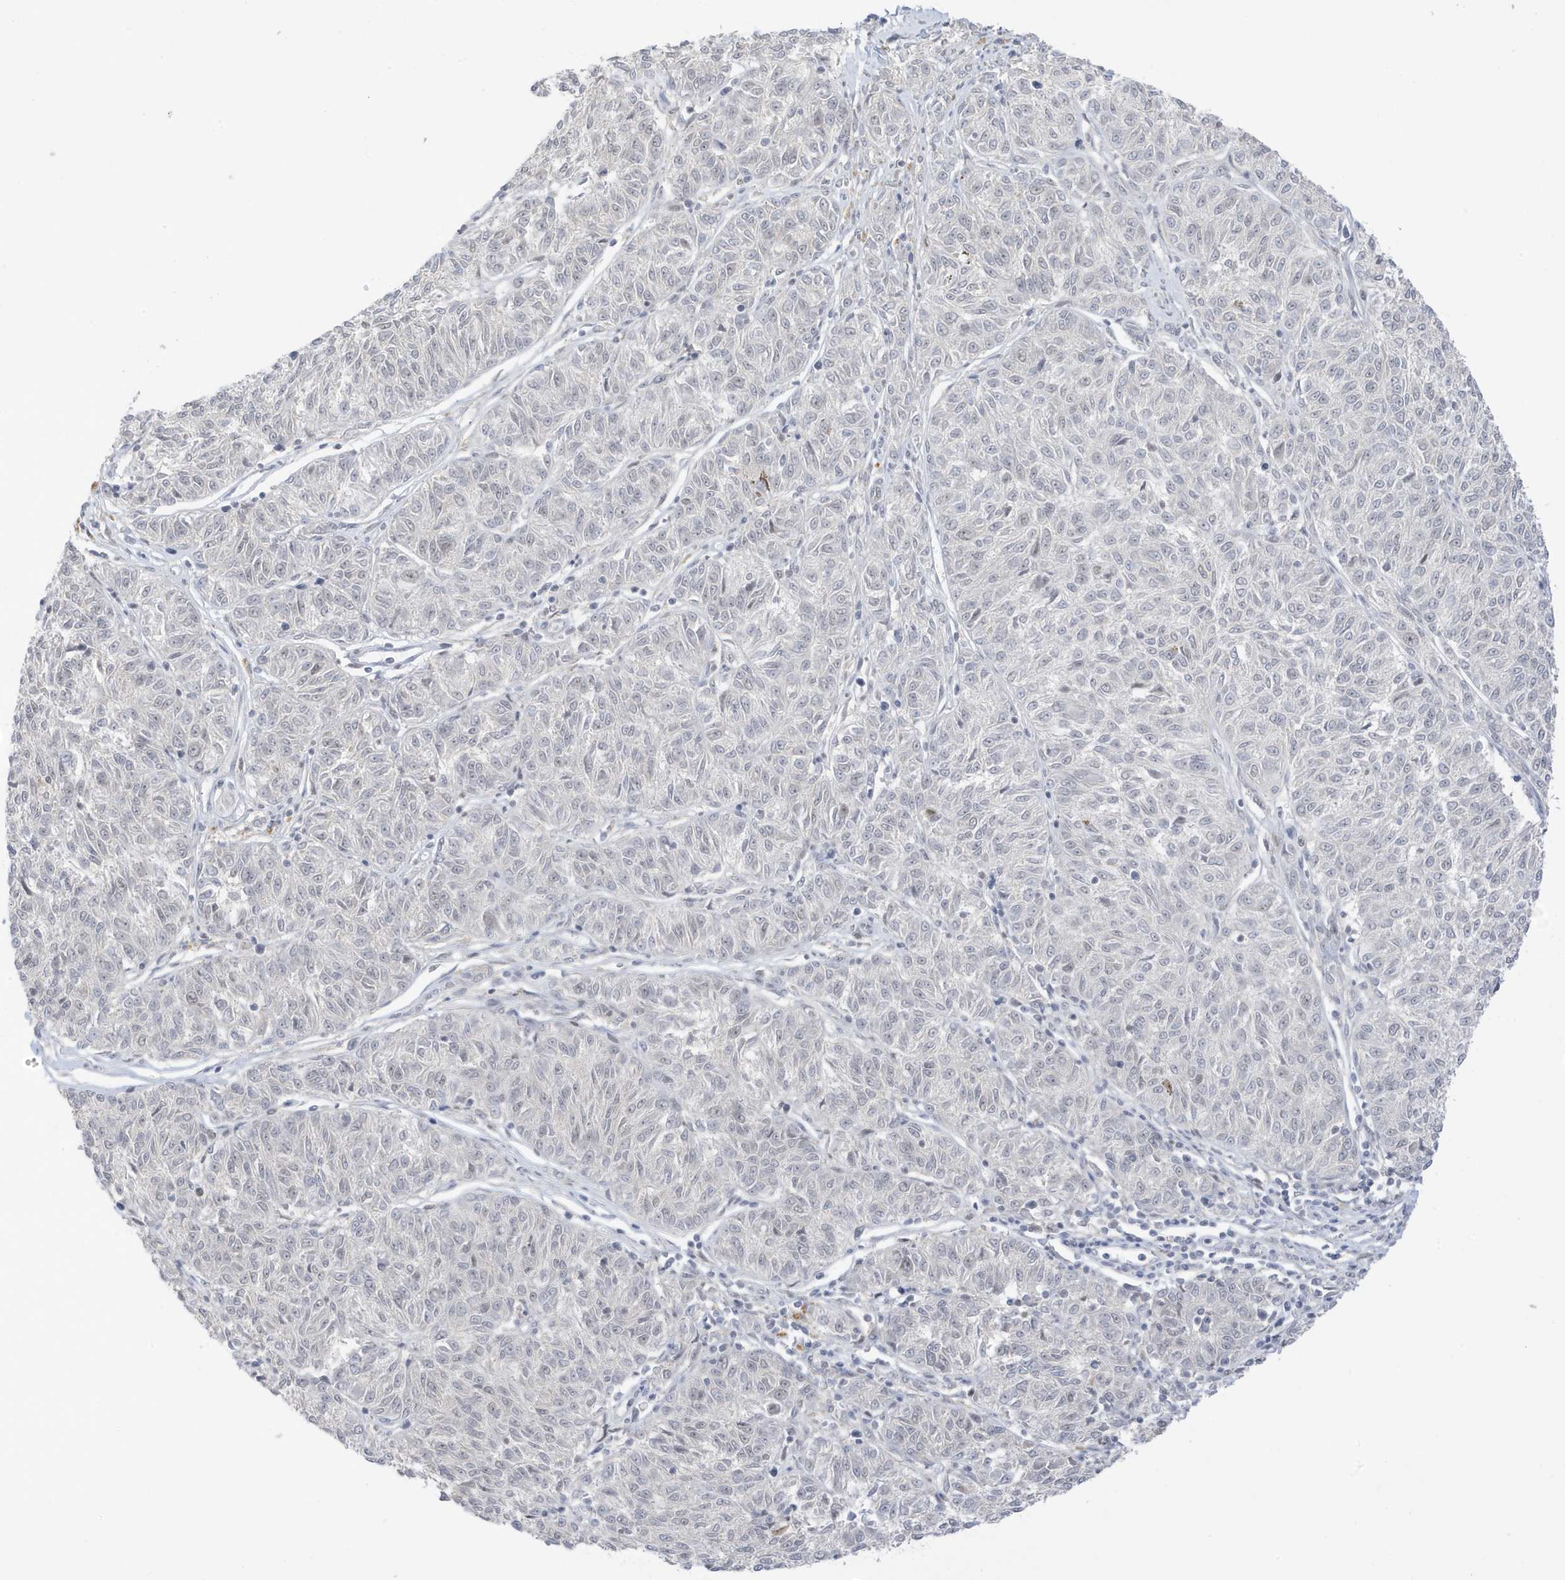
{"staining": {"intensity": "negative", "quantity": "none", "location": "none"}, "tissue": "melanoma", "cell_type": "Tumor cells", "image_type": "cancer", "snomed": [{"axis": "morphology", "description": "Malignant melanoma, NOS"}, {"axis": "topography", "description": "Skin"}], "caption": "High power microscopy image of an IHC histopathology image of melanoma, revealing no significant positivity in tumor cells.", "gene": "MSL3", "patient": {"sex": "female", "age": 72}}